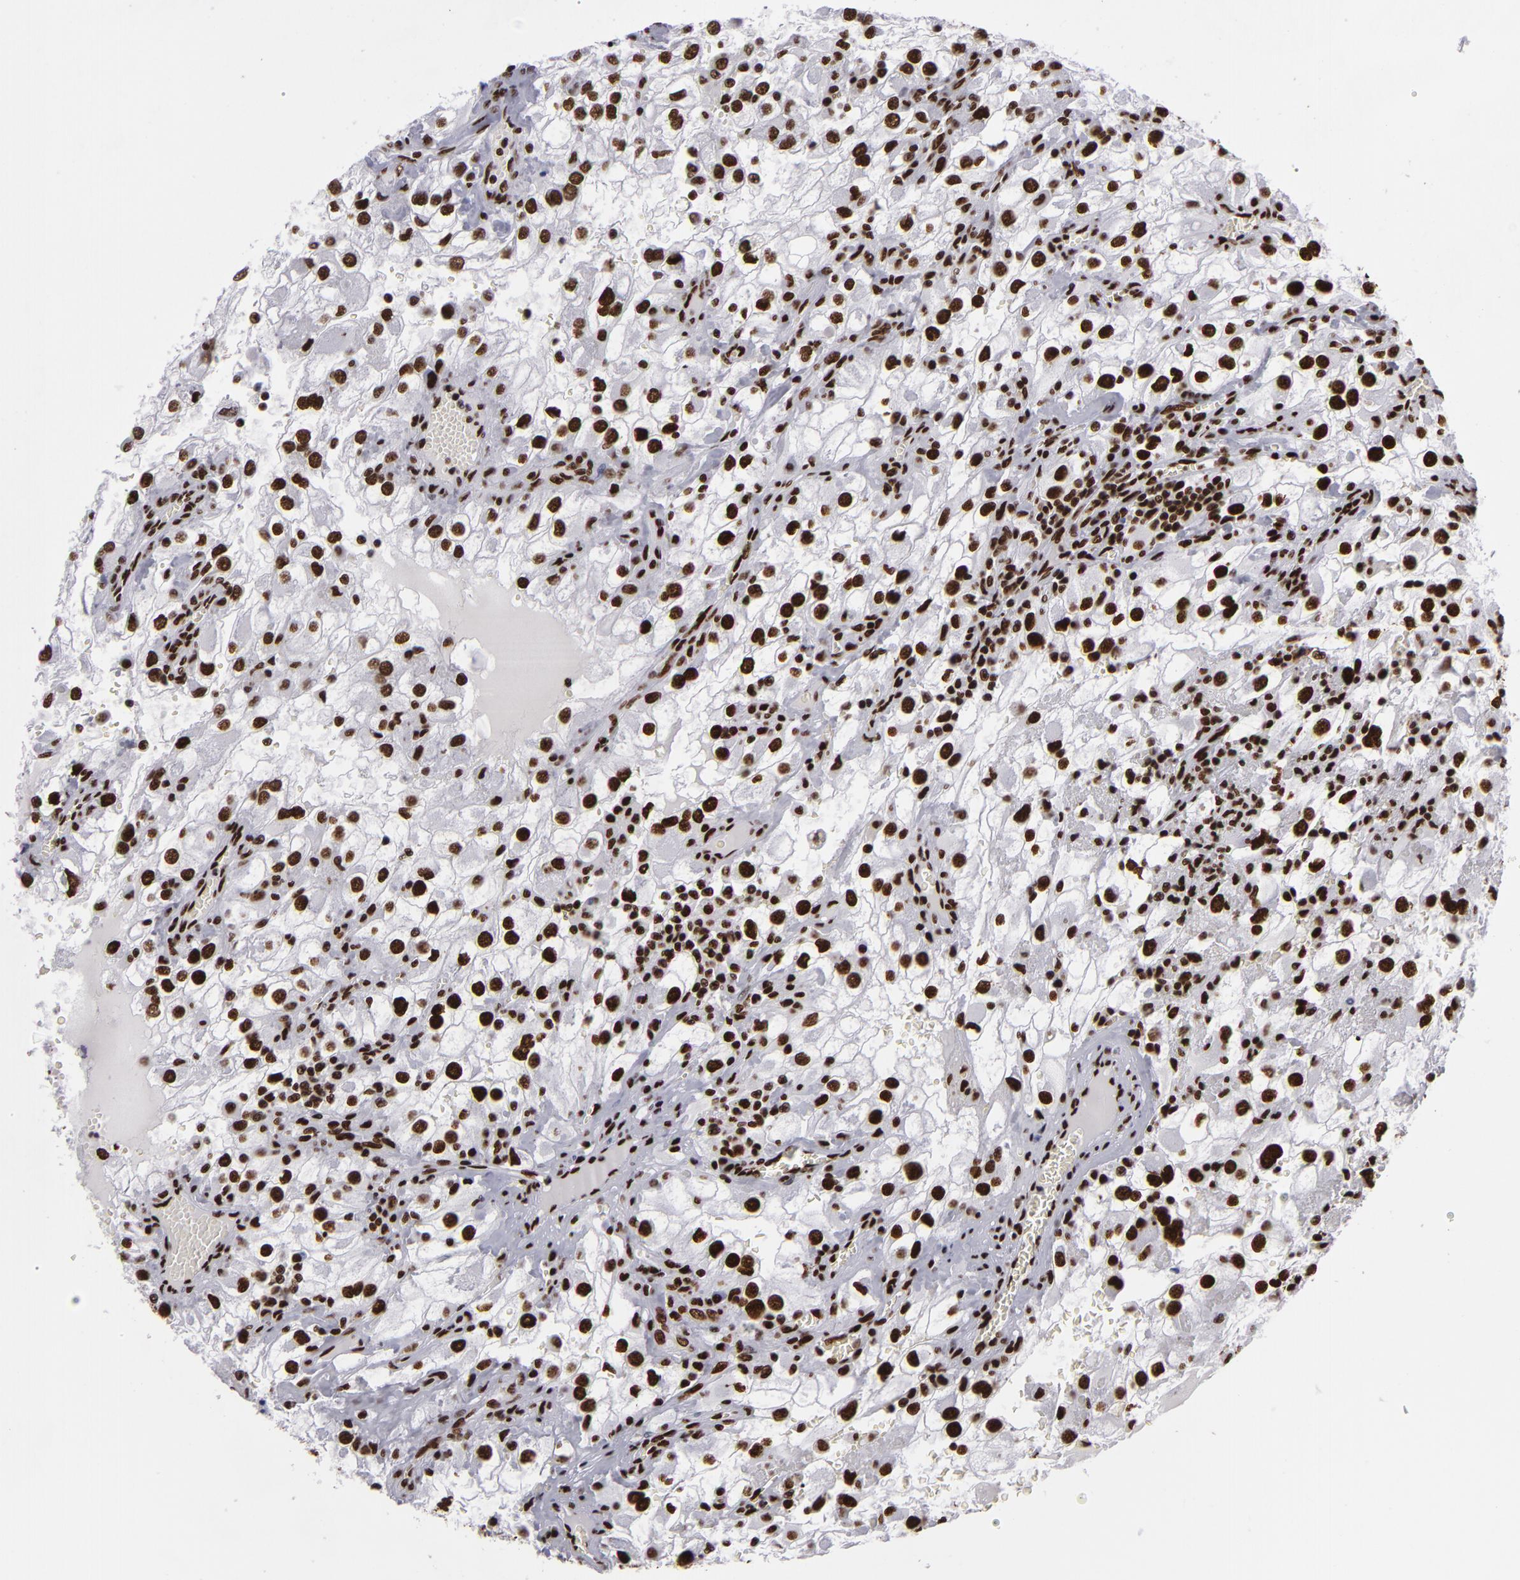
{"staining": {"intensity": "moderate", "quantity": ">75%", "location": "nuclear"}, "tissue": "renal cancer", "cell_type": "Tumor cells", "image_type": "cancer", "snomed": [{"axis": "morphology", "description": "Adenocarcinoma, NOS"}, {"axis": "topography", "description": "Kidney"}], "caption": "Tumor cells show medium levels of moderate nuclear staining in about >75% of cells in human renal cancer (adenocarcinoma).", "gene": "SAFB", "patient": {"sex": "female", "age": 52}}